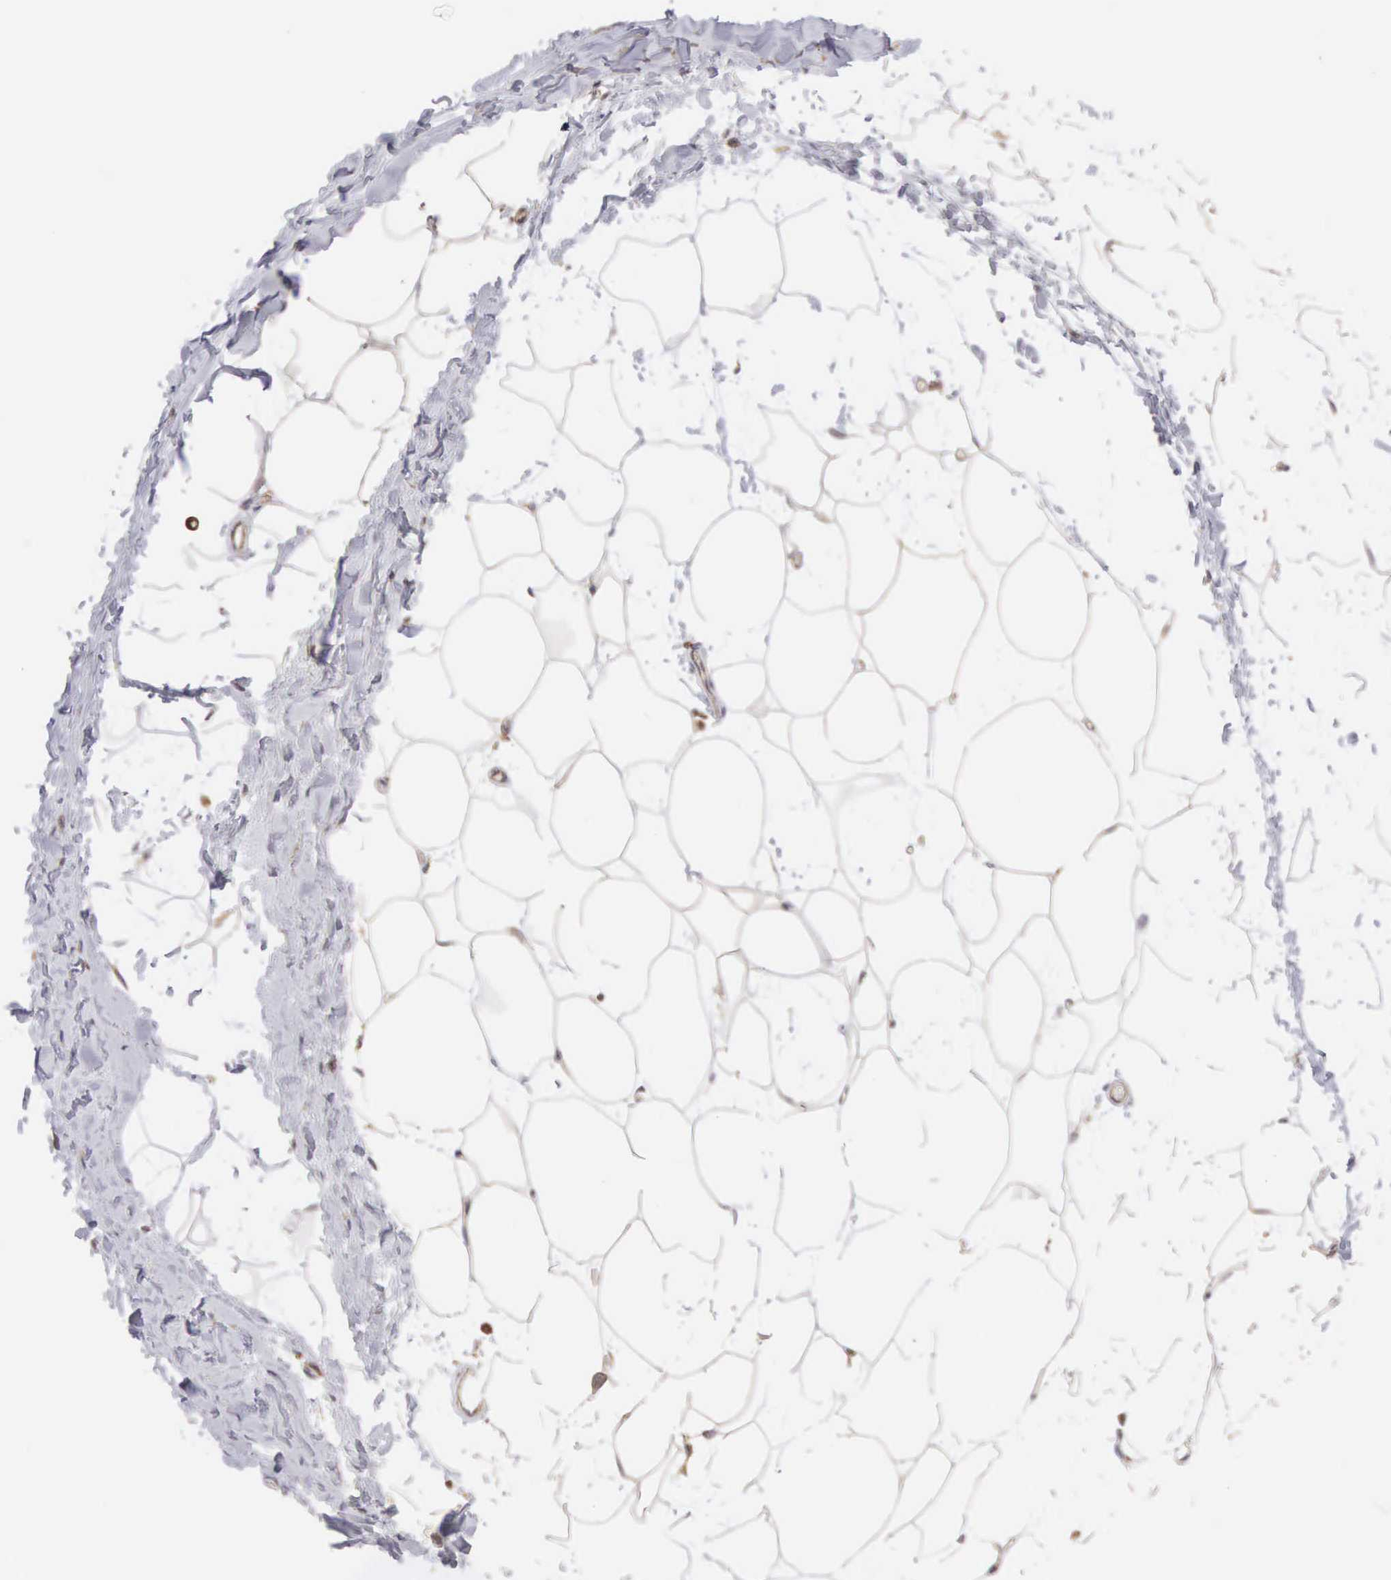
{"staining": {"intensity": "weak", "quantity": "25%-75%", "location": "cytoplasmic/membranous"}, "tissue": "adipose tissue", "cell_type": "Adipocytes", "image_type": "normal", "snomed": [{"axis": "morphology", "description": "Normal tissue, NOS"}, {"axis": "topography", "description": "Breast"}], "caption": "The image demonstrates staining of benign adipose tissue, revealing weak cytoplasmic/membranous protein expression (brown color) within adipocytes.", "gene": "DHRS1", "patient": {"sex": "female", "age": 45}}